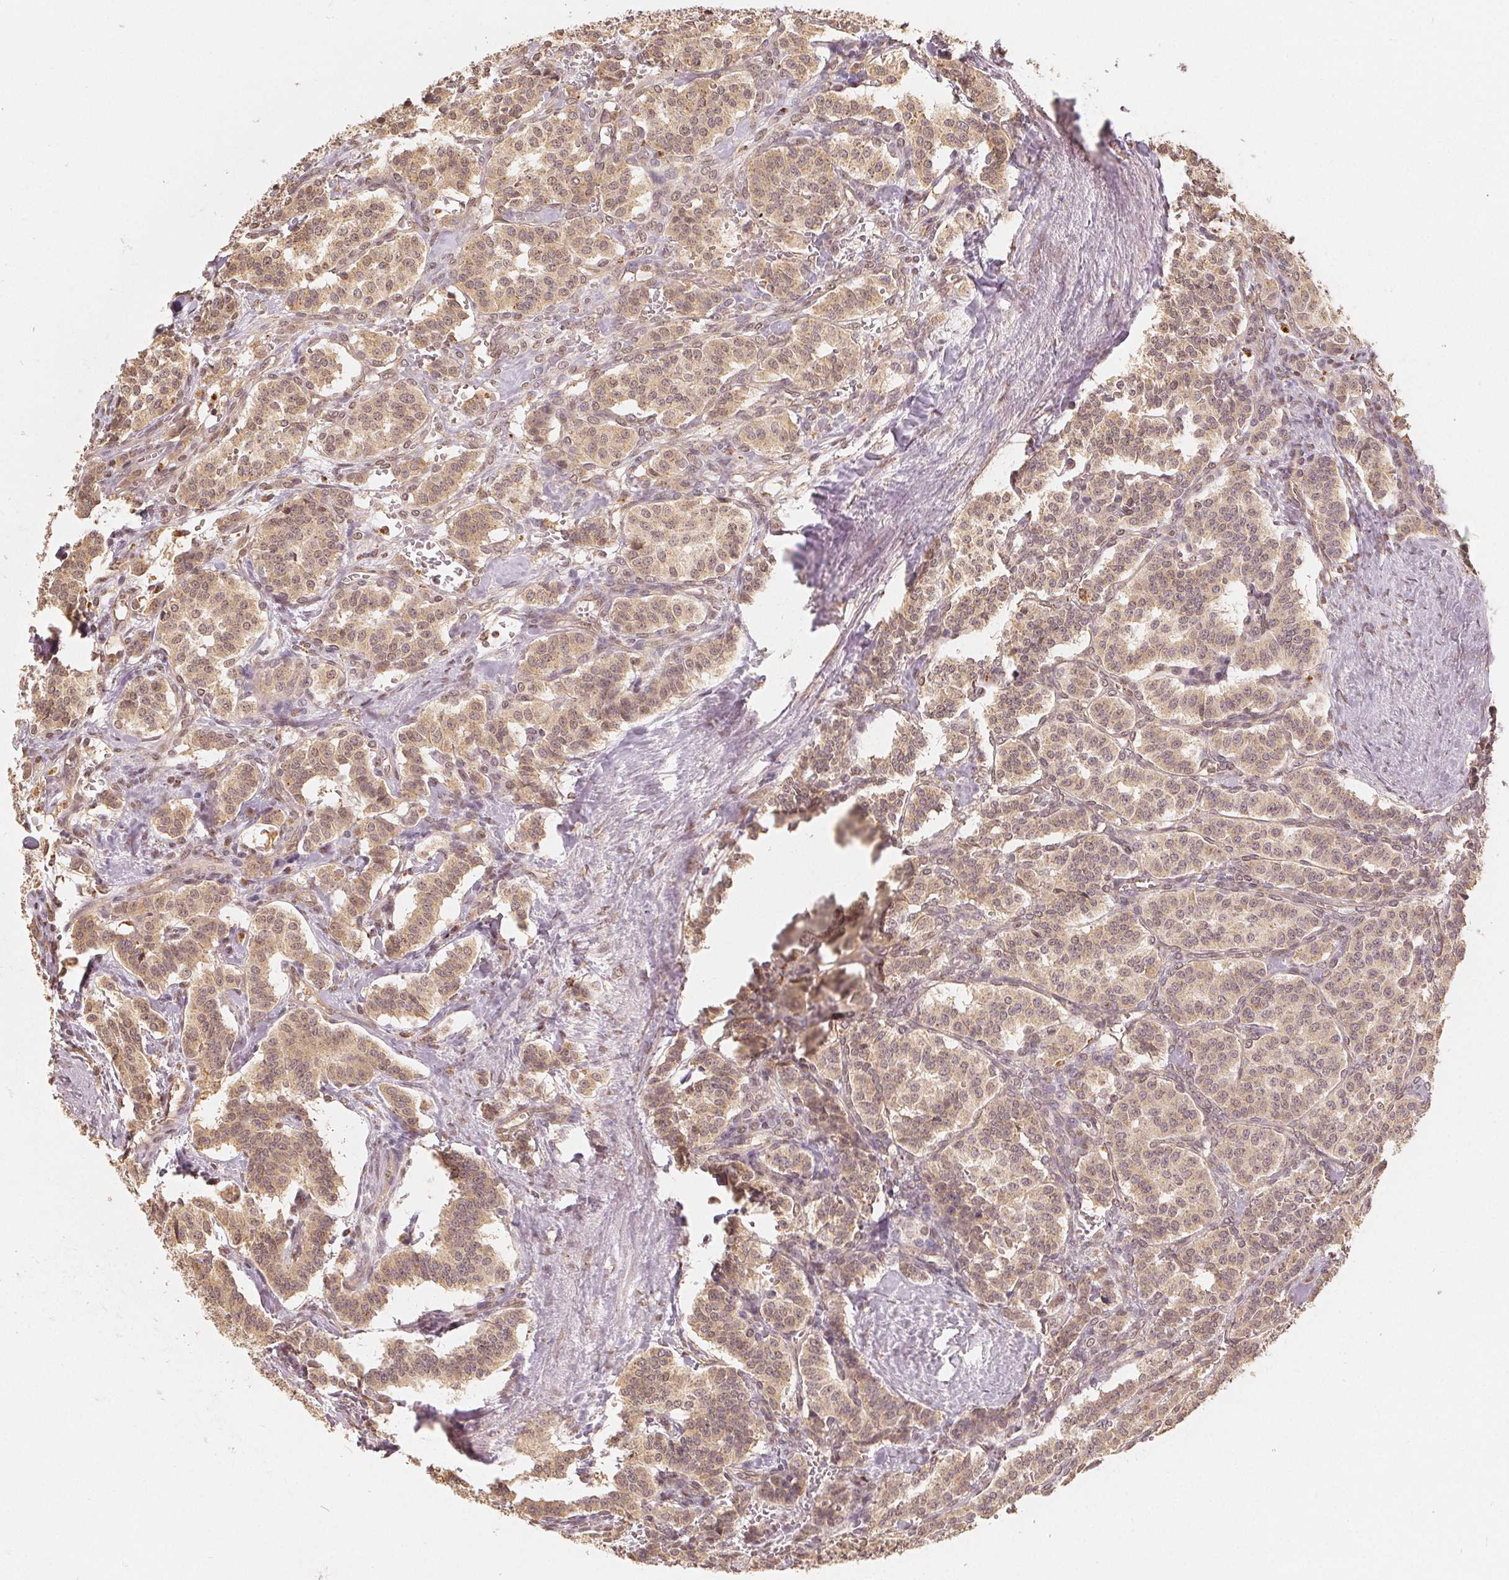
{"staining": {"intensity": "weak", "quantity": ">75%", "location": "cytoplasmic/membranous,nuclear"}, "tissue": "carcinoid", "cell_type": "Tumor cells", "image_type": "cancer", "snomed": [{"axis": "morphology", "description": "Normal tissue, NOS"}, {"axis": "morphology", "description": "Carcinoid, malignant, NOS"}, {"axis": "topography", "description": "Lung"}], "caption": "Carcinoid stained with immunohistochemistry reveals weak cytoplasmic/membranous and nuclear expression in about >75% of tumor cells.", "gene": "GUSB", "patient": {"sex": "female", "age": 46}}